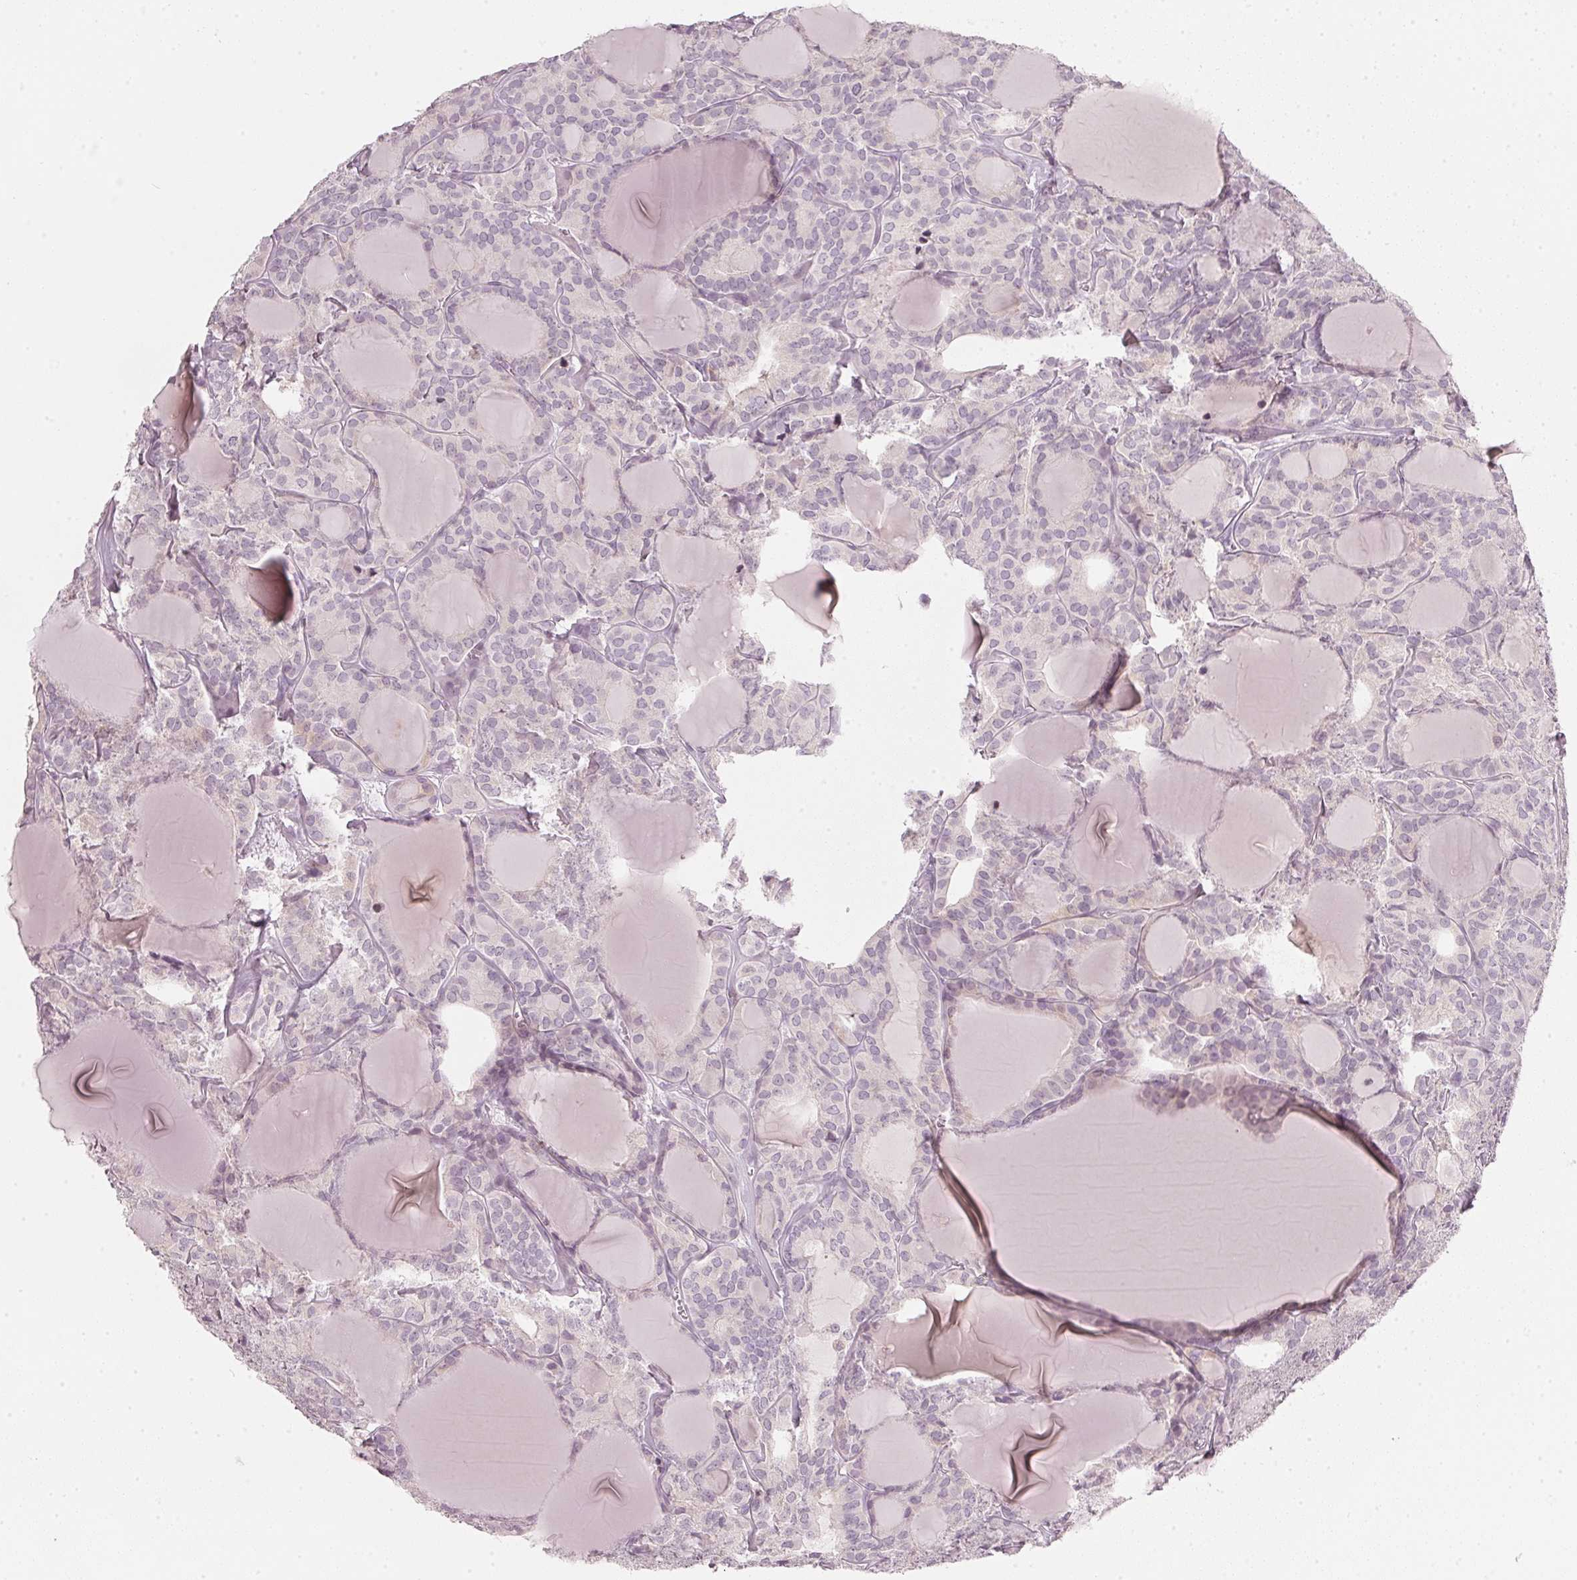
{"staining": {"intensity": "negative", "quantity": "none", "location": "none"}, "tissue": "thyroid cancer", "cell_type": "Tumor cells", "image_type": "cancer", "snomed": [{"axis": "morphology", "description": "Follicular adenoma carcinoma, NOS"}, {"axis": "topography", "description": "Thyroid gland"}], "caption": "The histopathology image shows no significant staining in tumor cells of thyroid cancer (follicular adenoma carcinoma).", "gene": "SFRP4", "patient": {"sex": "male", "age": 74}}